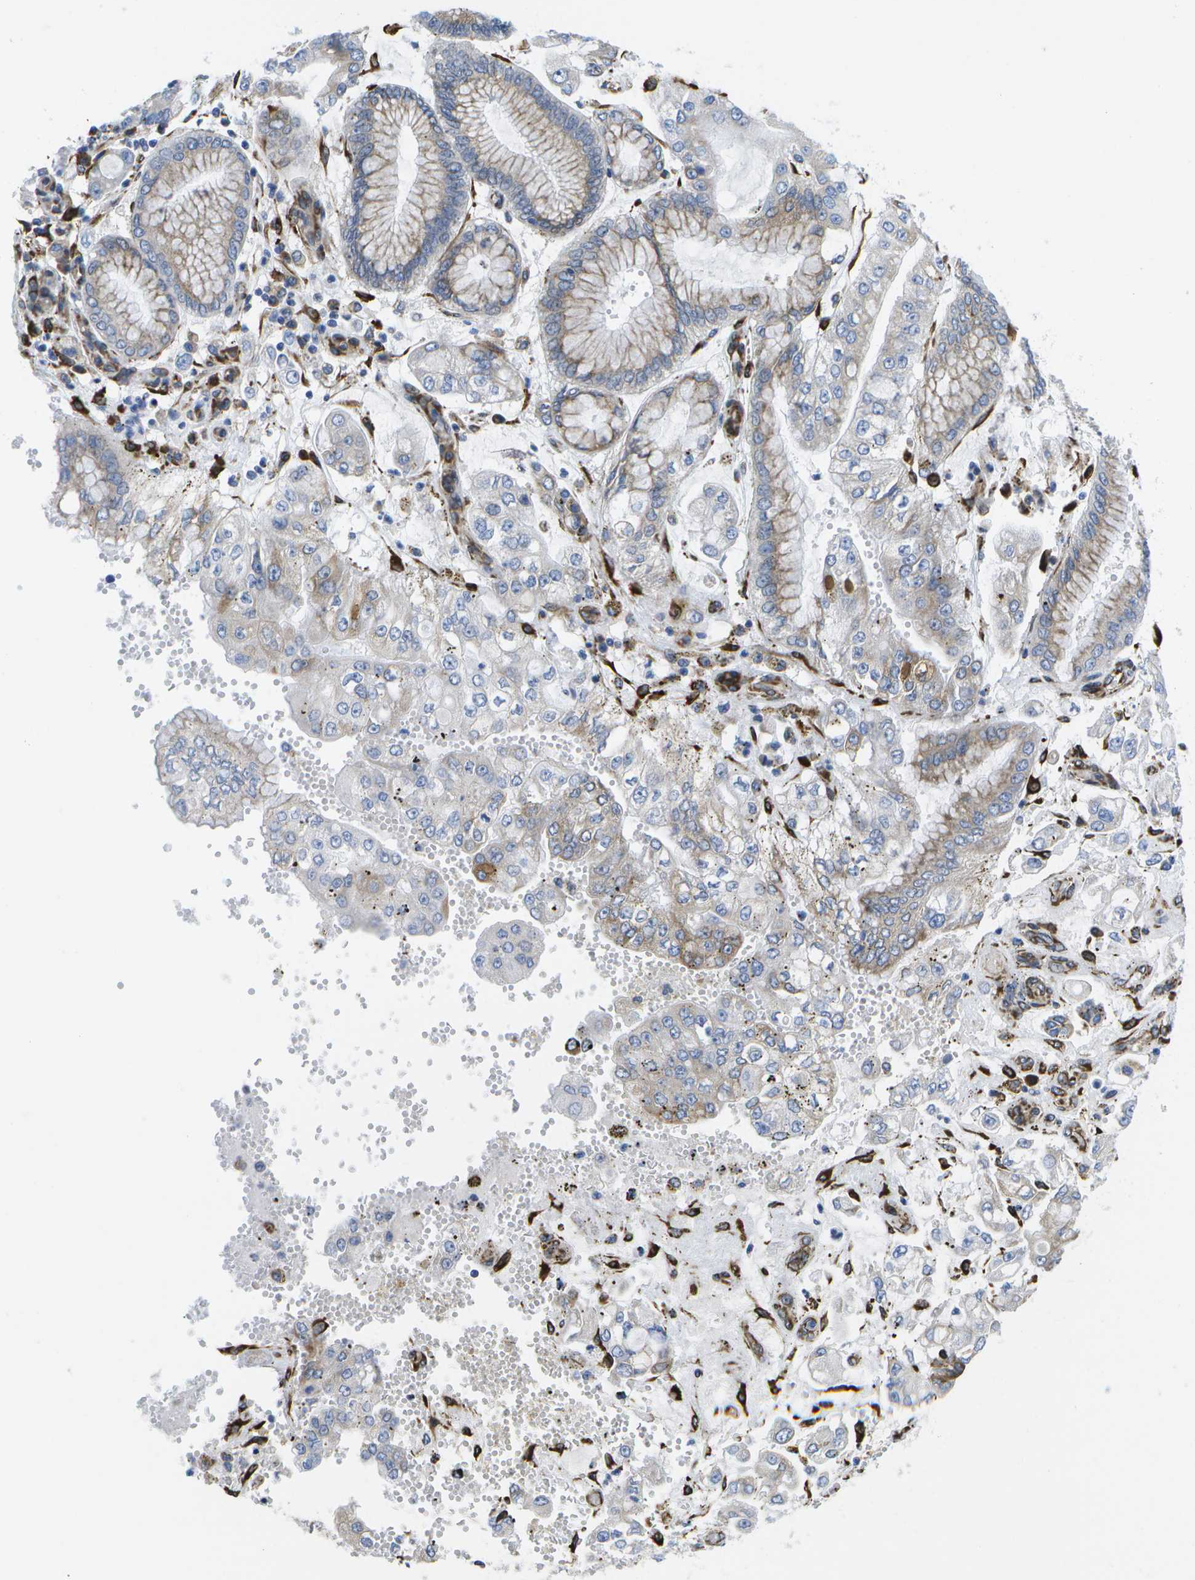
{"staining": {"intensity": "moderate", "quantity": "<25%", "location": "cytoplasmic/membranous"}, "tissue": "stomach cancer", "cell_type": "Tumor cells", "image_type": "cancer", "snomed": [{"axis": "morphology", "description": "Adenocarcinoma, NOS"}, {"axis": "topography", "description": "Stomach"}], "caption": "The immunohistochemical stain labels moderate cytoplasmic/membranous expression in tumor cells of stomach cancer (adenocarcinoma) tissue.", "gene": "ZDHHC17", "patient": {"sex": "male", "age": 76}}